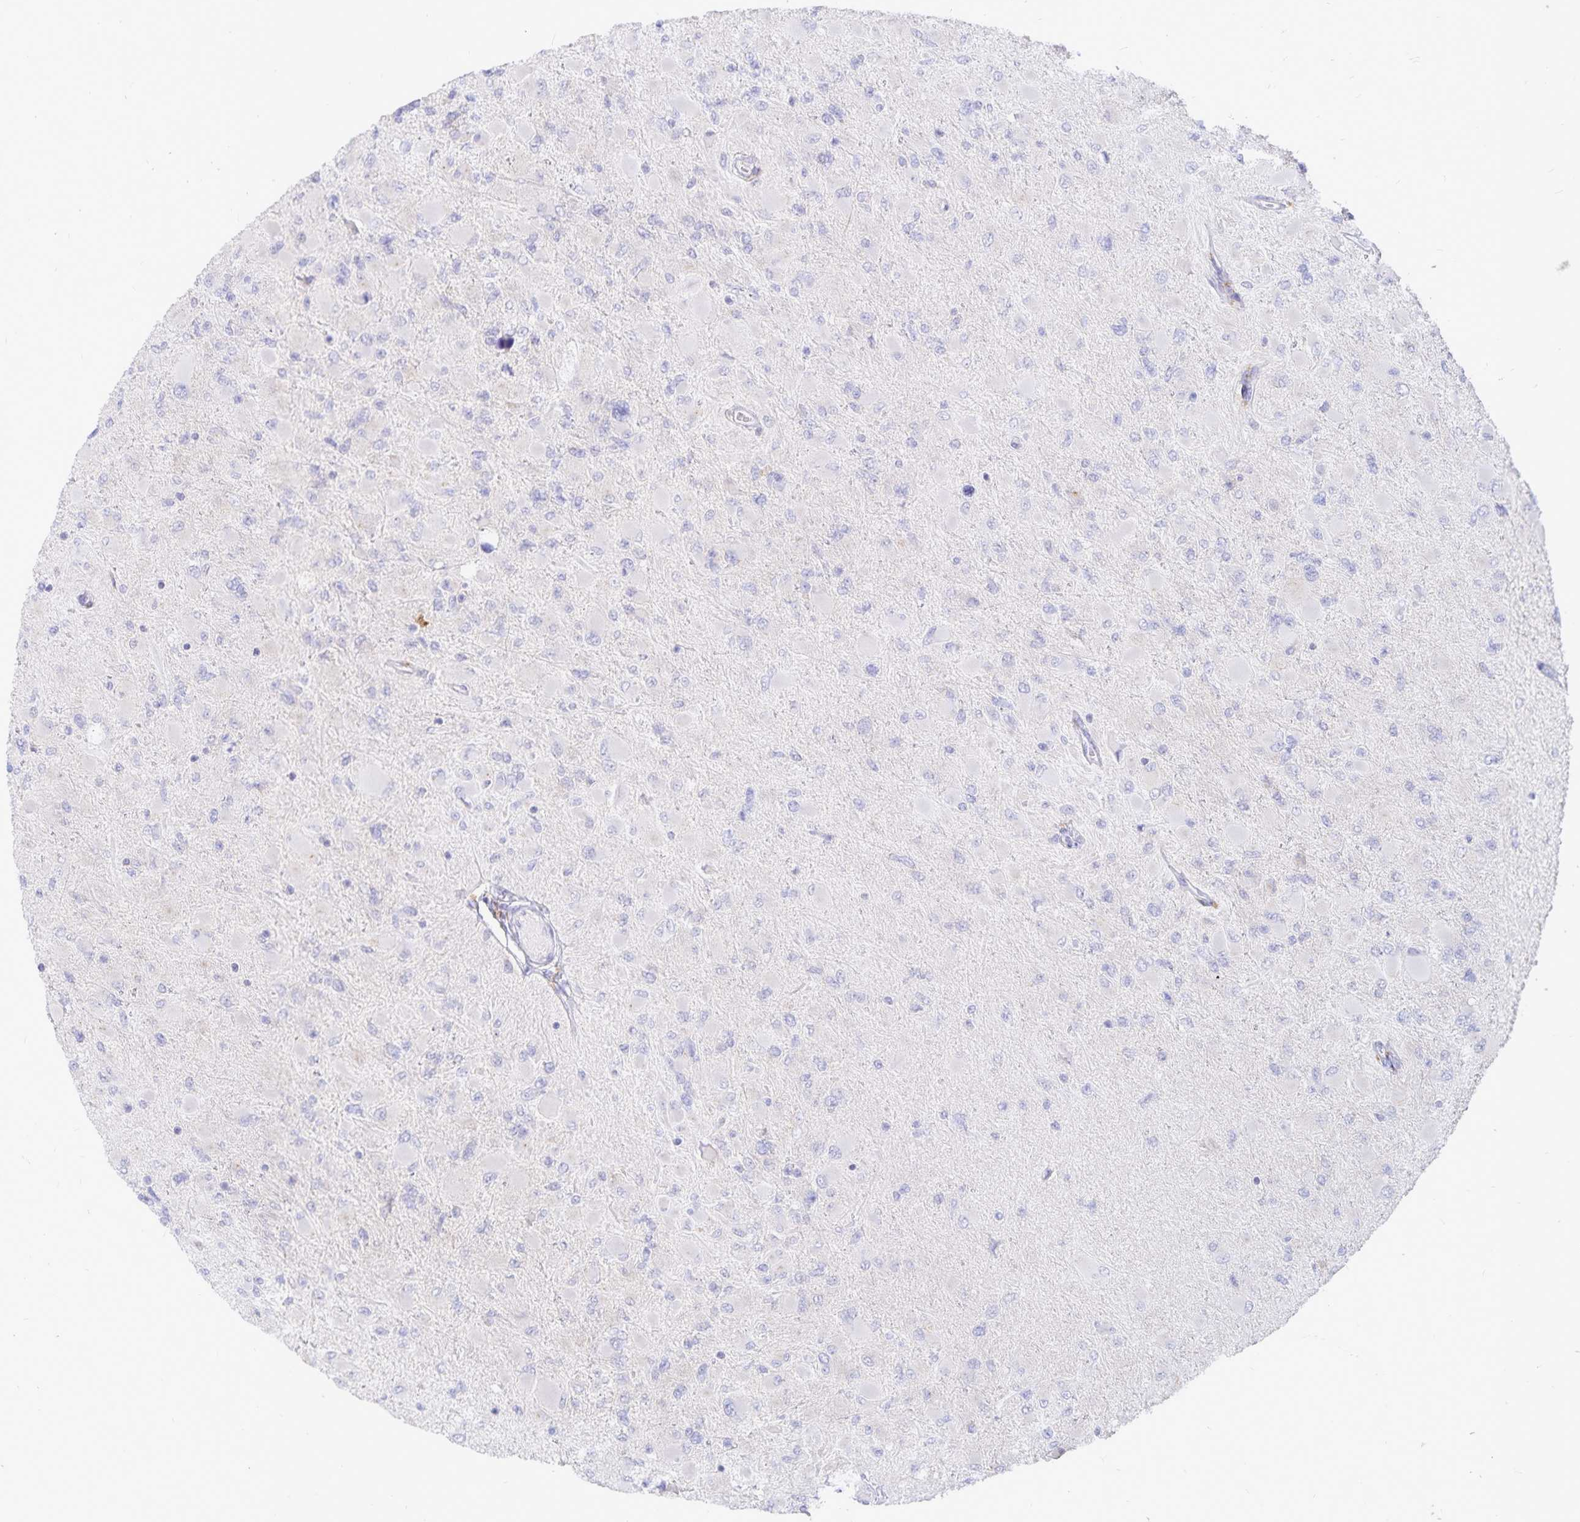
{"staining": {"intensity": "negative", "quantity": "none", "location": "none"}, "tissue": "glioma", "cell_type": "Tumor cells", "image_type": "cancer", "snomed": [{"axis": "morphology", "description": "Glioma, malignant, High grade"}, {"axis": "topography", "description": "Cerebral cortex"}], "caption": "This is a photomicrograph of immunohistochemistry (IHC) staining of malignant glioma (high-grade), which shows no expression in tumor cells. (DAB (3,3'-diaminobenzidine) IHC with hematoxylin counter stain).", "gene": "PKHD1", "patient": {"sex": "female", "age": 36}}